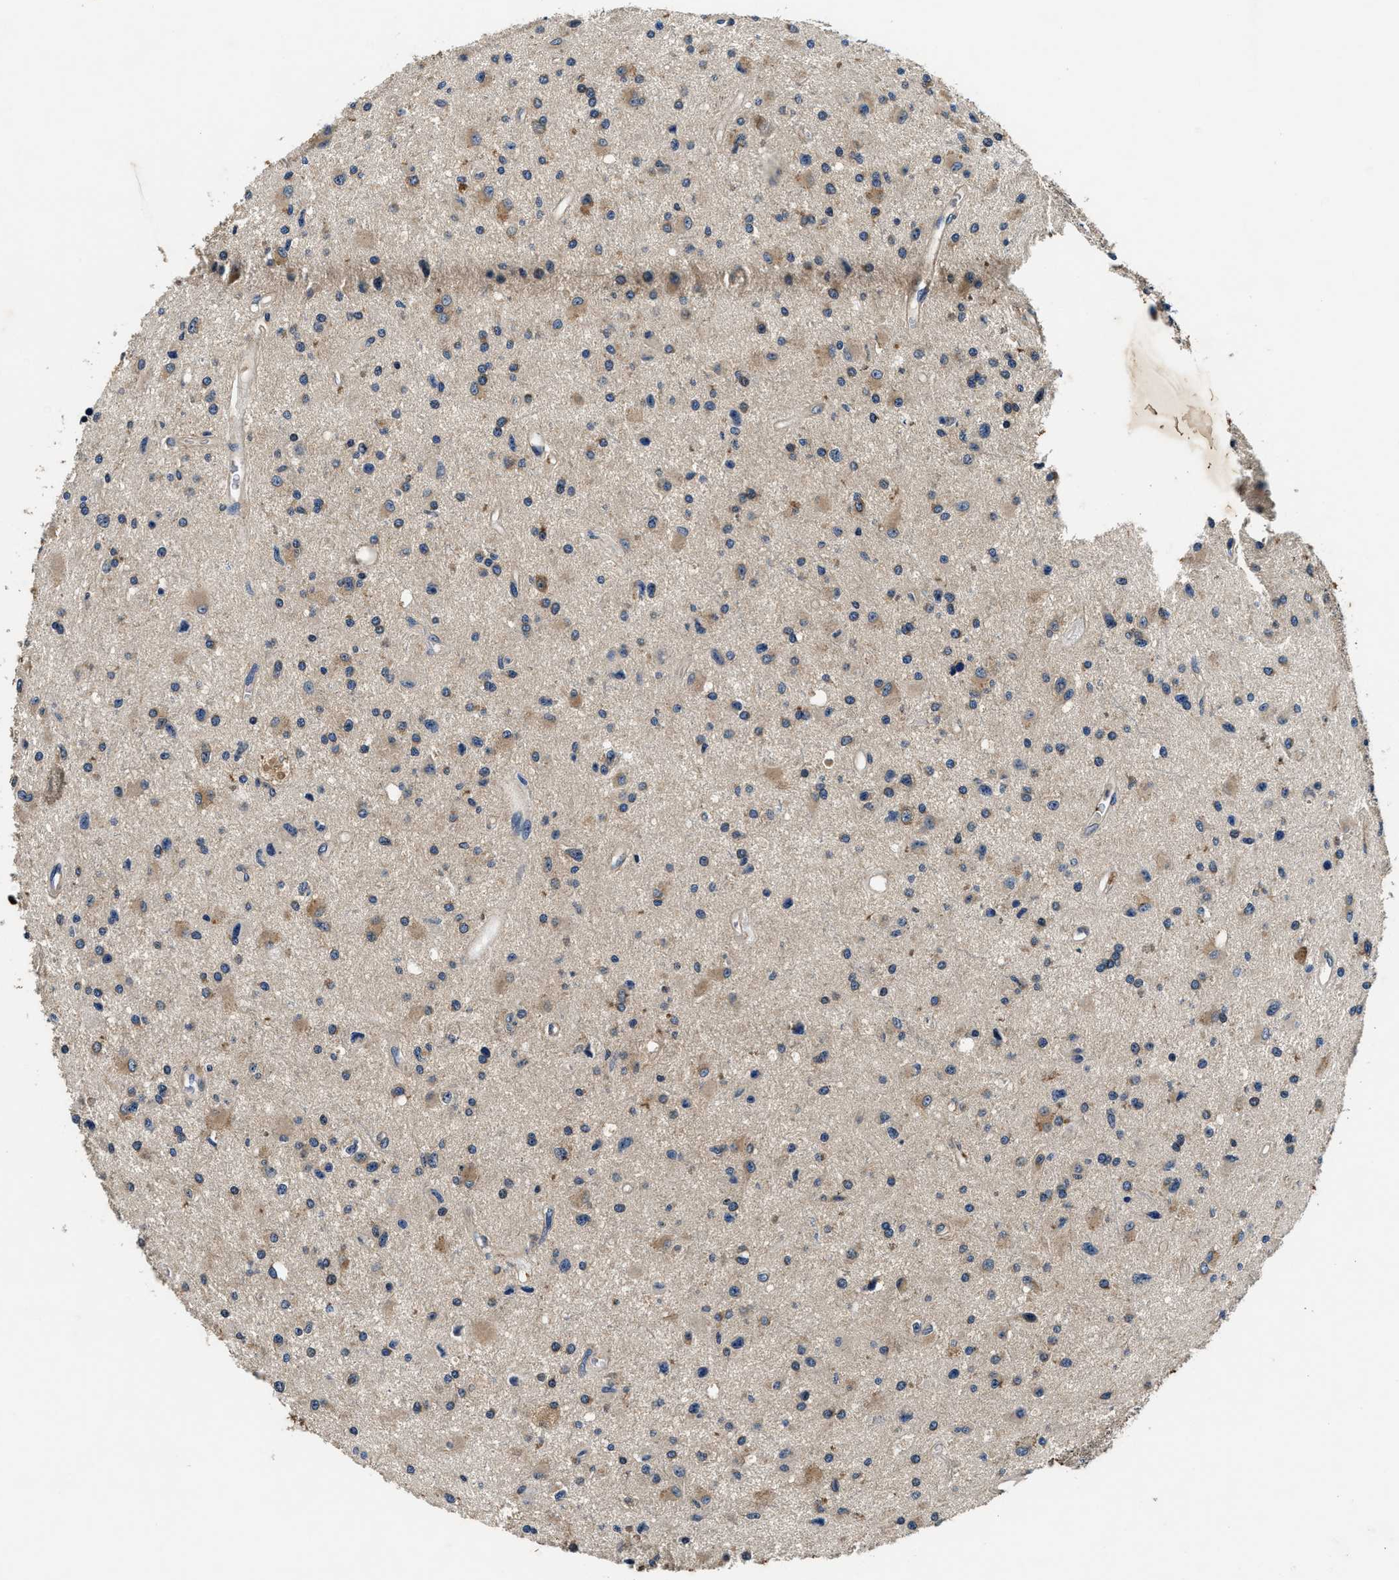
{"staining": {"intensity": "moderate", "quantity": "25%-75%", "location": "cytoplasmic/membranous"}, "tissue": "glioma", "cell_type": "Tumor cells", "image_type": "cancer", "snomed": [{"axis": "morphology", "description": "Glioma, malignant, Low grade"}, {"axis": "topography", "description": "Brain"}], "caption": "This histopathology image shows glioma stained with immunohistochemistry (IHC) to label a protein in brown. The cytoplasmic/membranous of tumor cells show moderate positivity for the protein. Nuclei are counter-stained blue.", "gene": "PI4KB", "patient": {"sex": "male", "age": 58}}